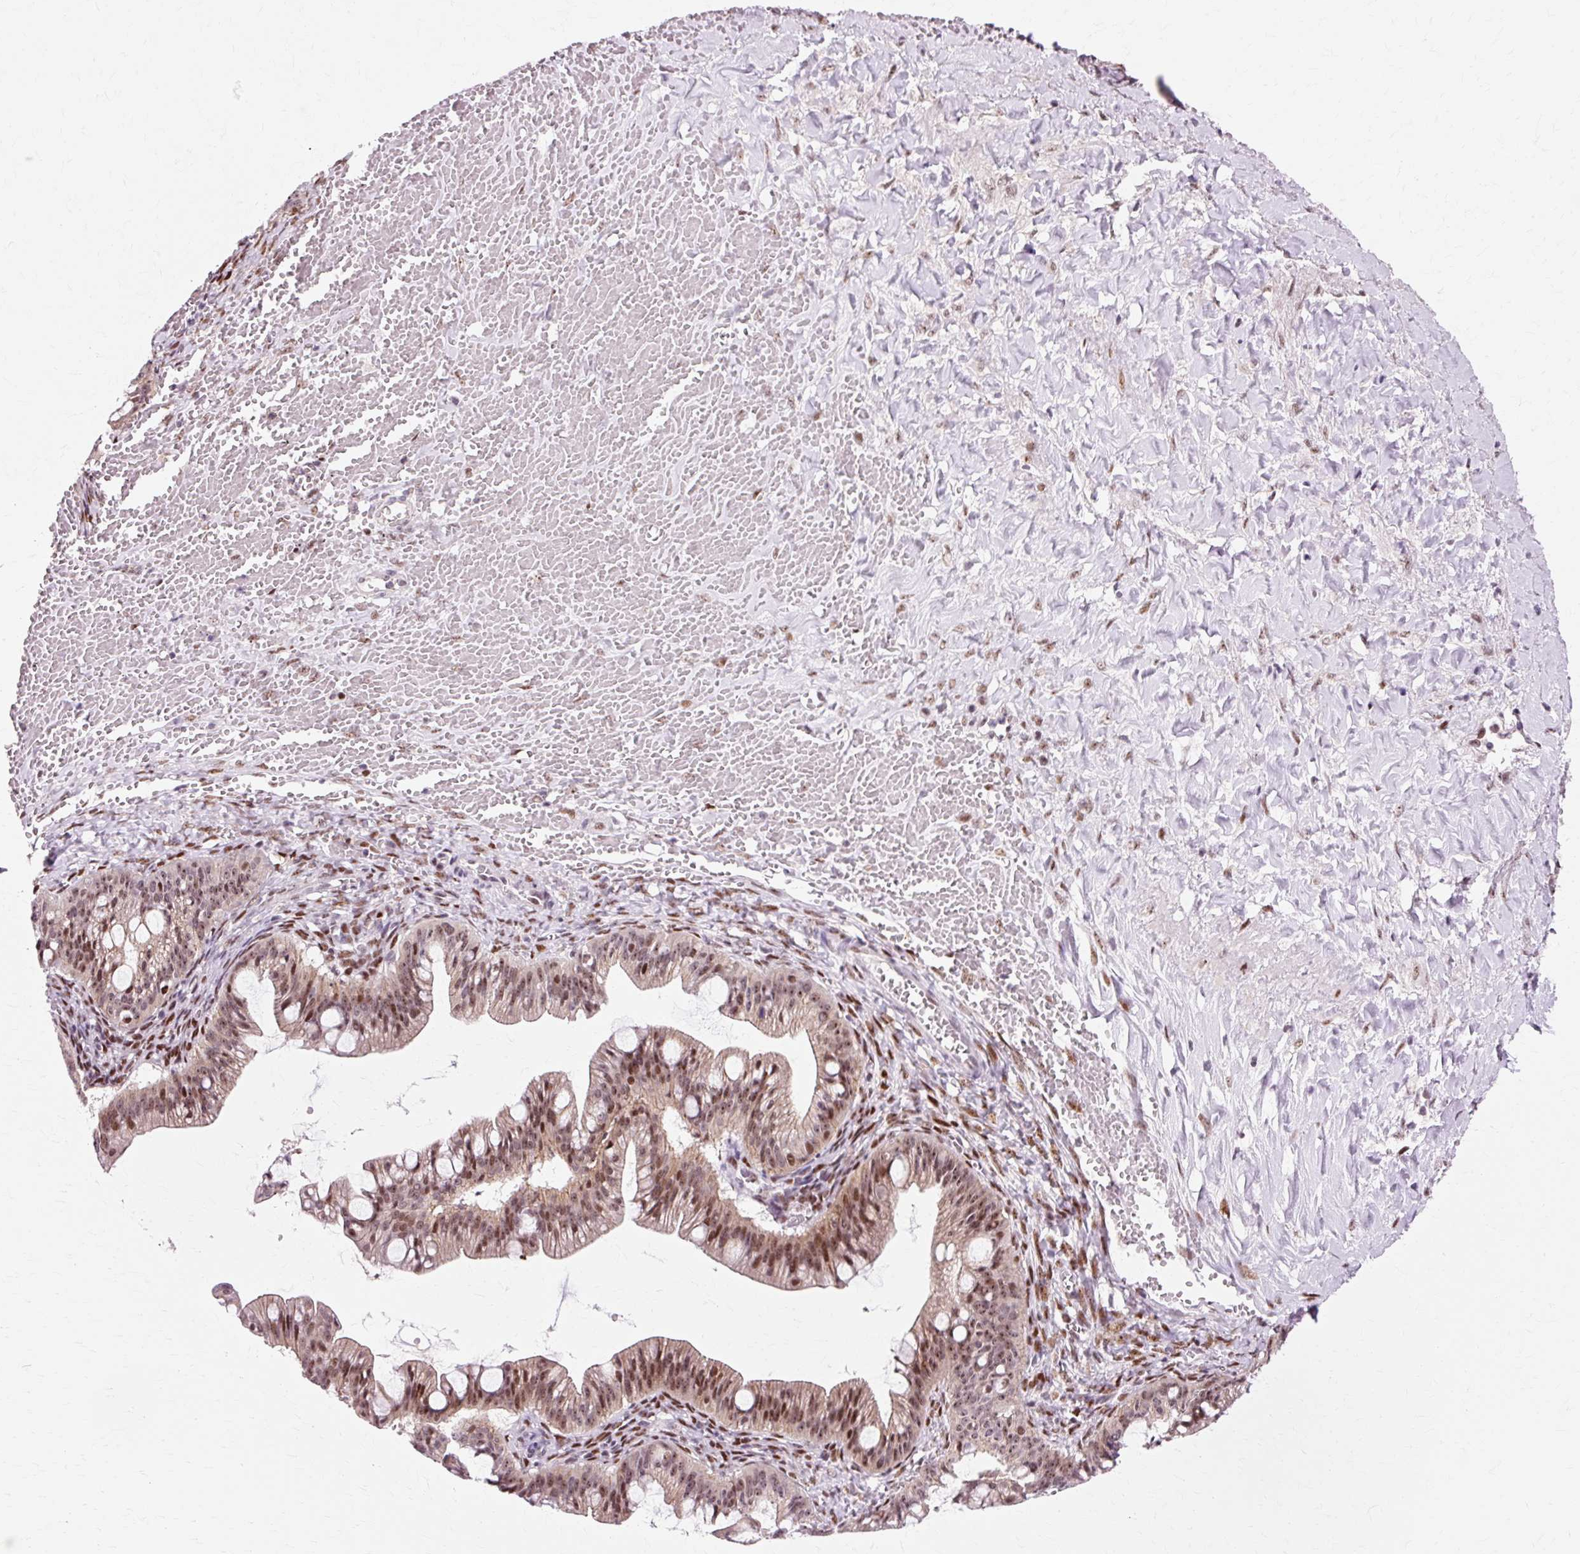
{"staining": {"intensity": "moderate", "quantity": ">75%", "location": "cytoplasmic/membranous,nuclear"}, "tissue": "ovarian cancer", "cell_type": "Tumor cells", "image_type": "cancer", "snomed": [{"axis": "morphology", "description": "Cystadenocarcinoma, mucinous, NOS"}, {"axis": "topography", "description": "Ovary"}], "caption": "There is medium levels of moderate cytoplasmic/membranous and nuclear staining in tumor cells of ovarian mucinous cystadenocarcinoma, as demonstrated by immunohistochemical staining (brown color).", "gene": "MACROD2", "patient": {"sex": "female", "age": 73}}